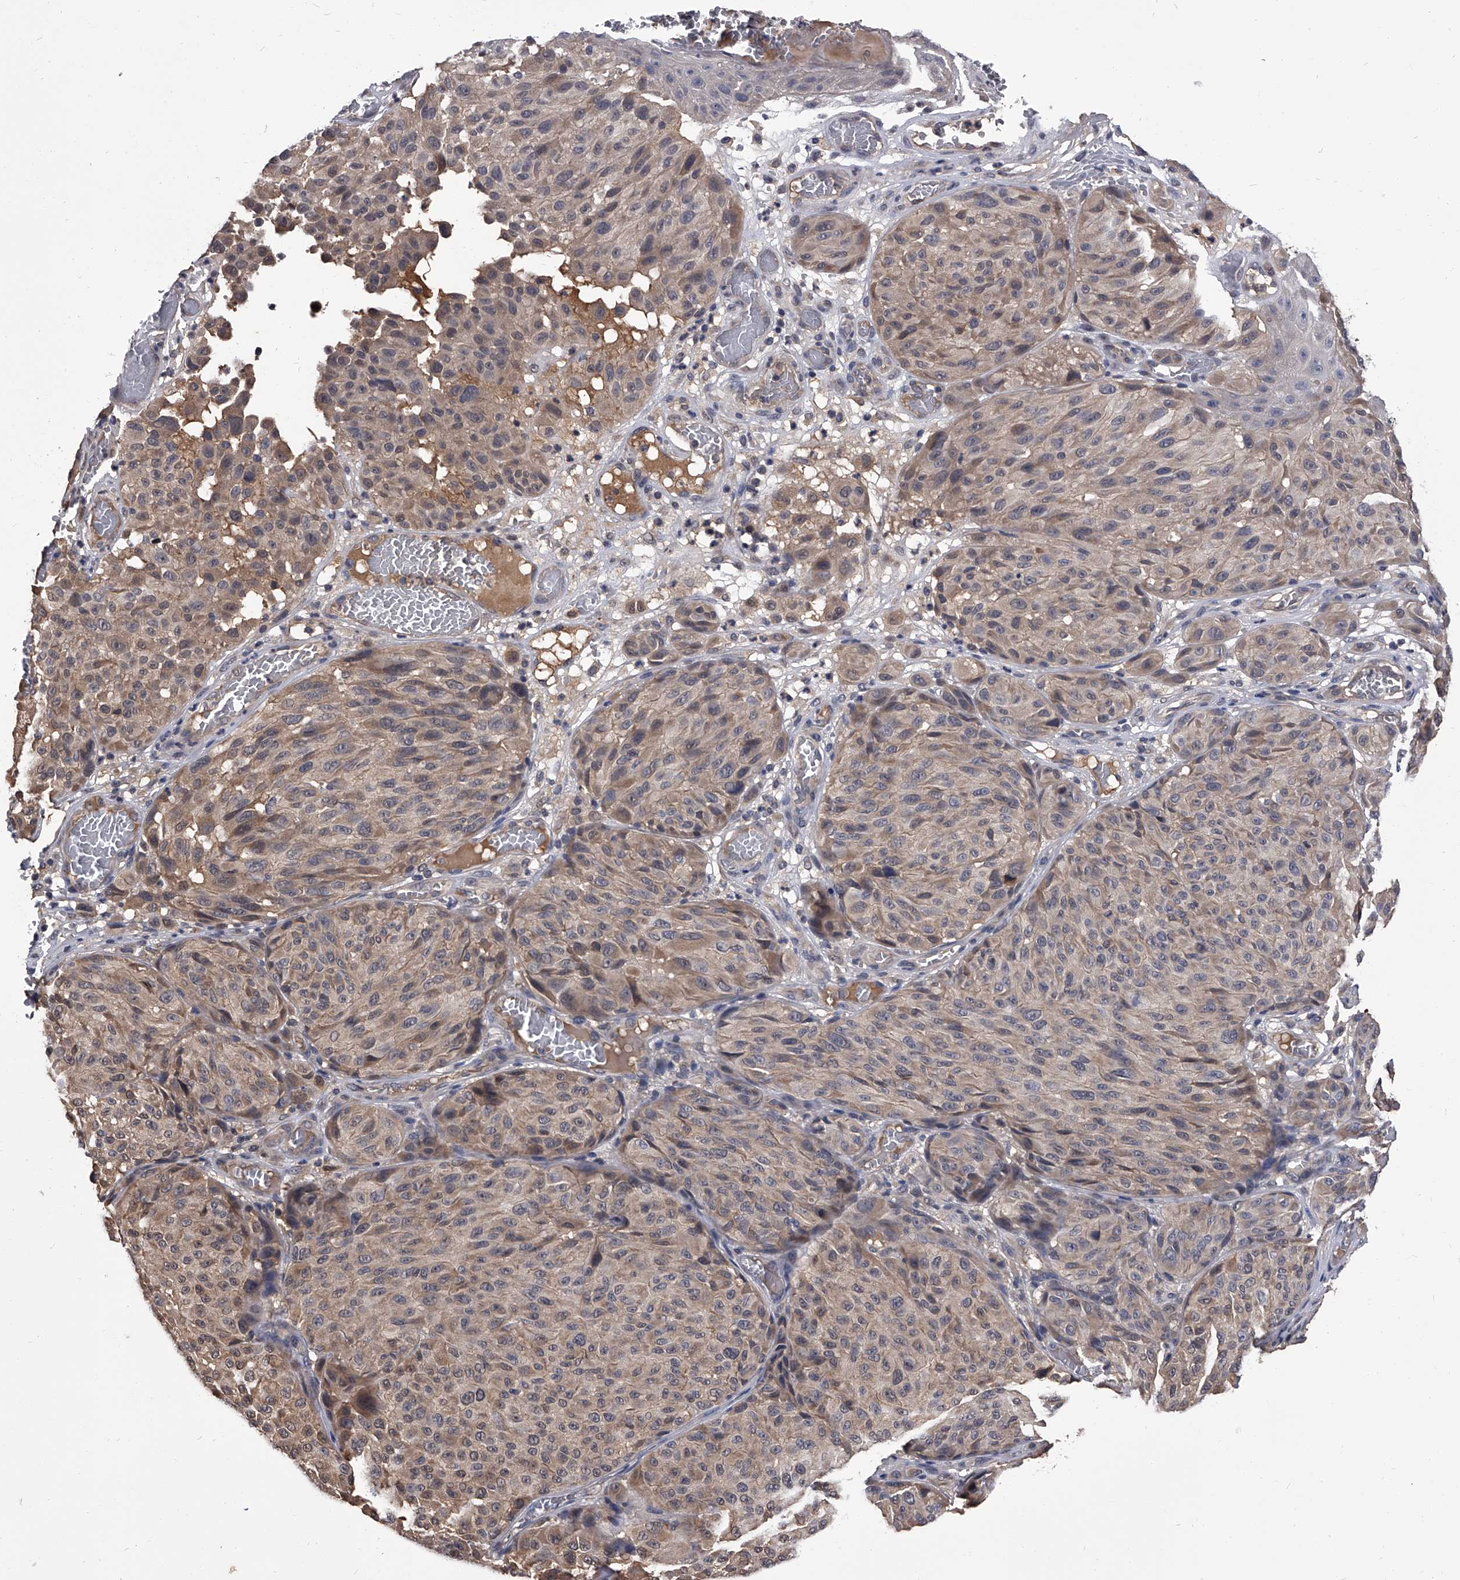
{"staining": {"intensity": "weak", "quantity": "25%-75%", "location": "cytoplasmic/membranous,nuclear"}, "tissue": "melanoma", "cell_type": "Tumor cells", "image_type": "cancer", "snomed": [{"axis": "morphology", "description": "Malignant melanoma, NOS"}, {"axis": "topography", "description": "Skin"}], "caption": "Weak cytoplasmic/membranous and nuclear protein expression is identified in about 25%-75% of tumor cells in melanoma.", "gene": "SLC18B1", "patient": {"sex": "male", "age": 83}}